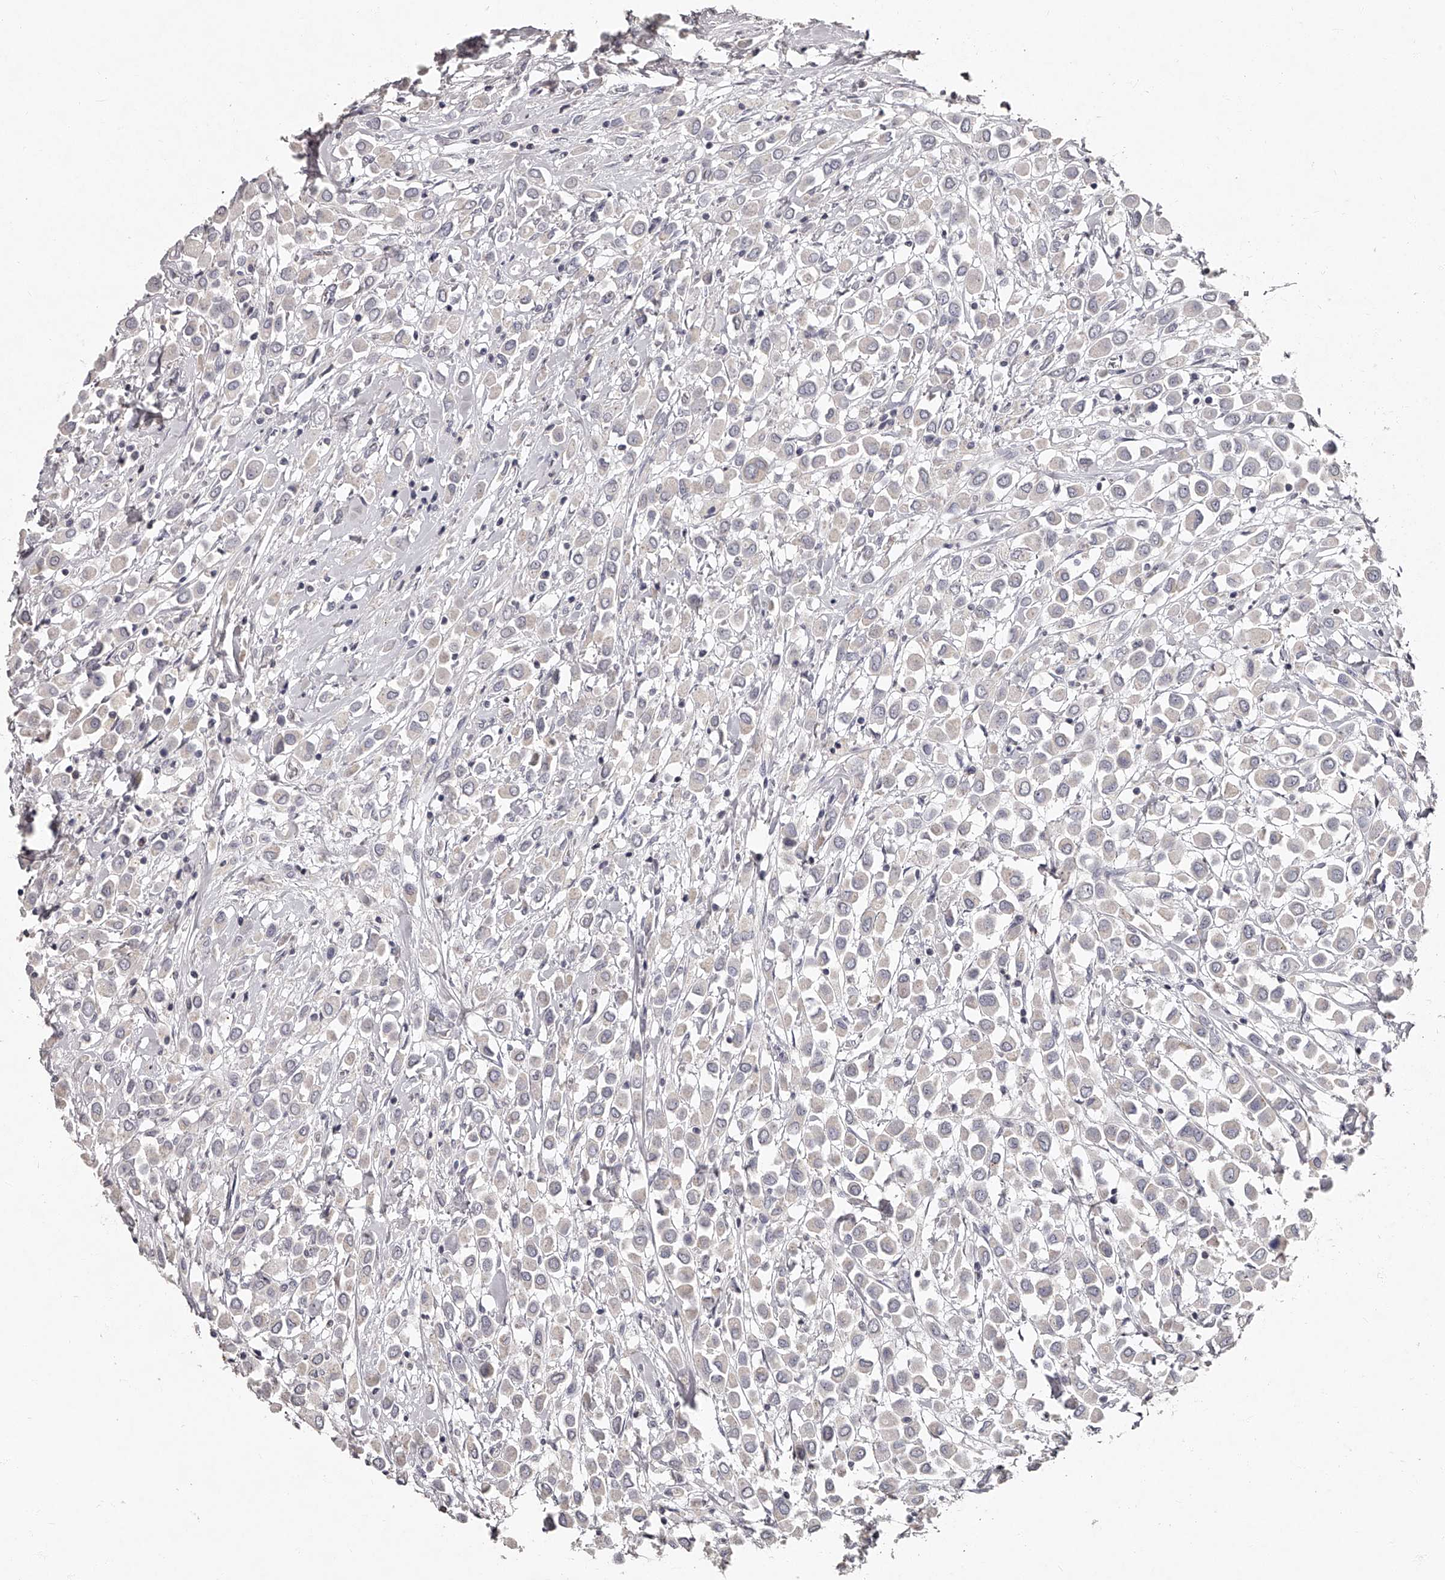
{"staining": {"intensity": "negative", "quantity": "none", "location": "none"}, "tissue": "breast cancer", "cell_type": "Tumor cells", "image_type": "cancer", "snomed": [{"axis": "morphology", "description": "Duct carcinoma"}, {"axis": "topography", "description": "Breast"}], "caption": "The micrograph shows no significant staining in tumor cells of breast cancer.", "gene": "NT5DC1", "patient": {"sex": "female", "age": 61}}